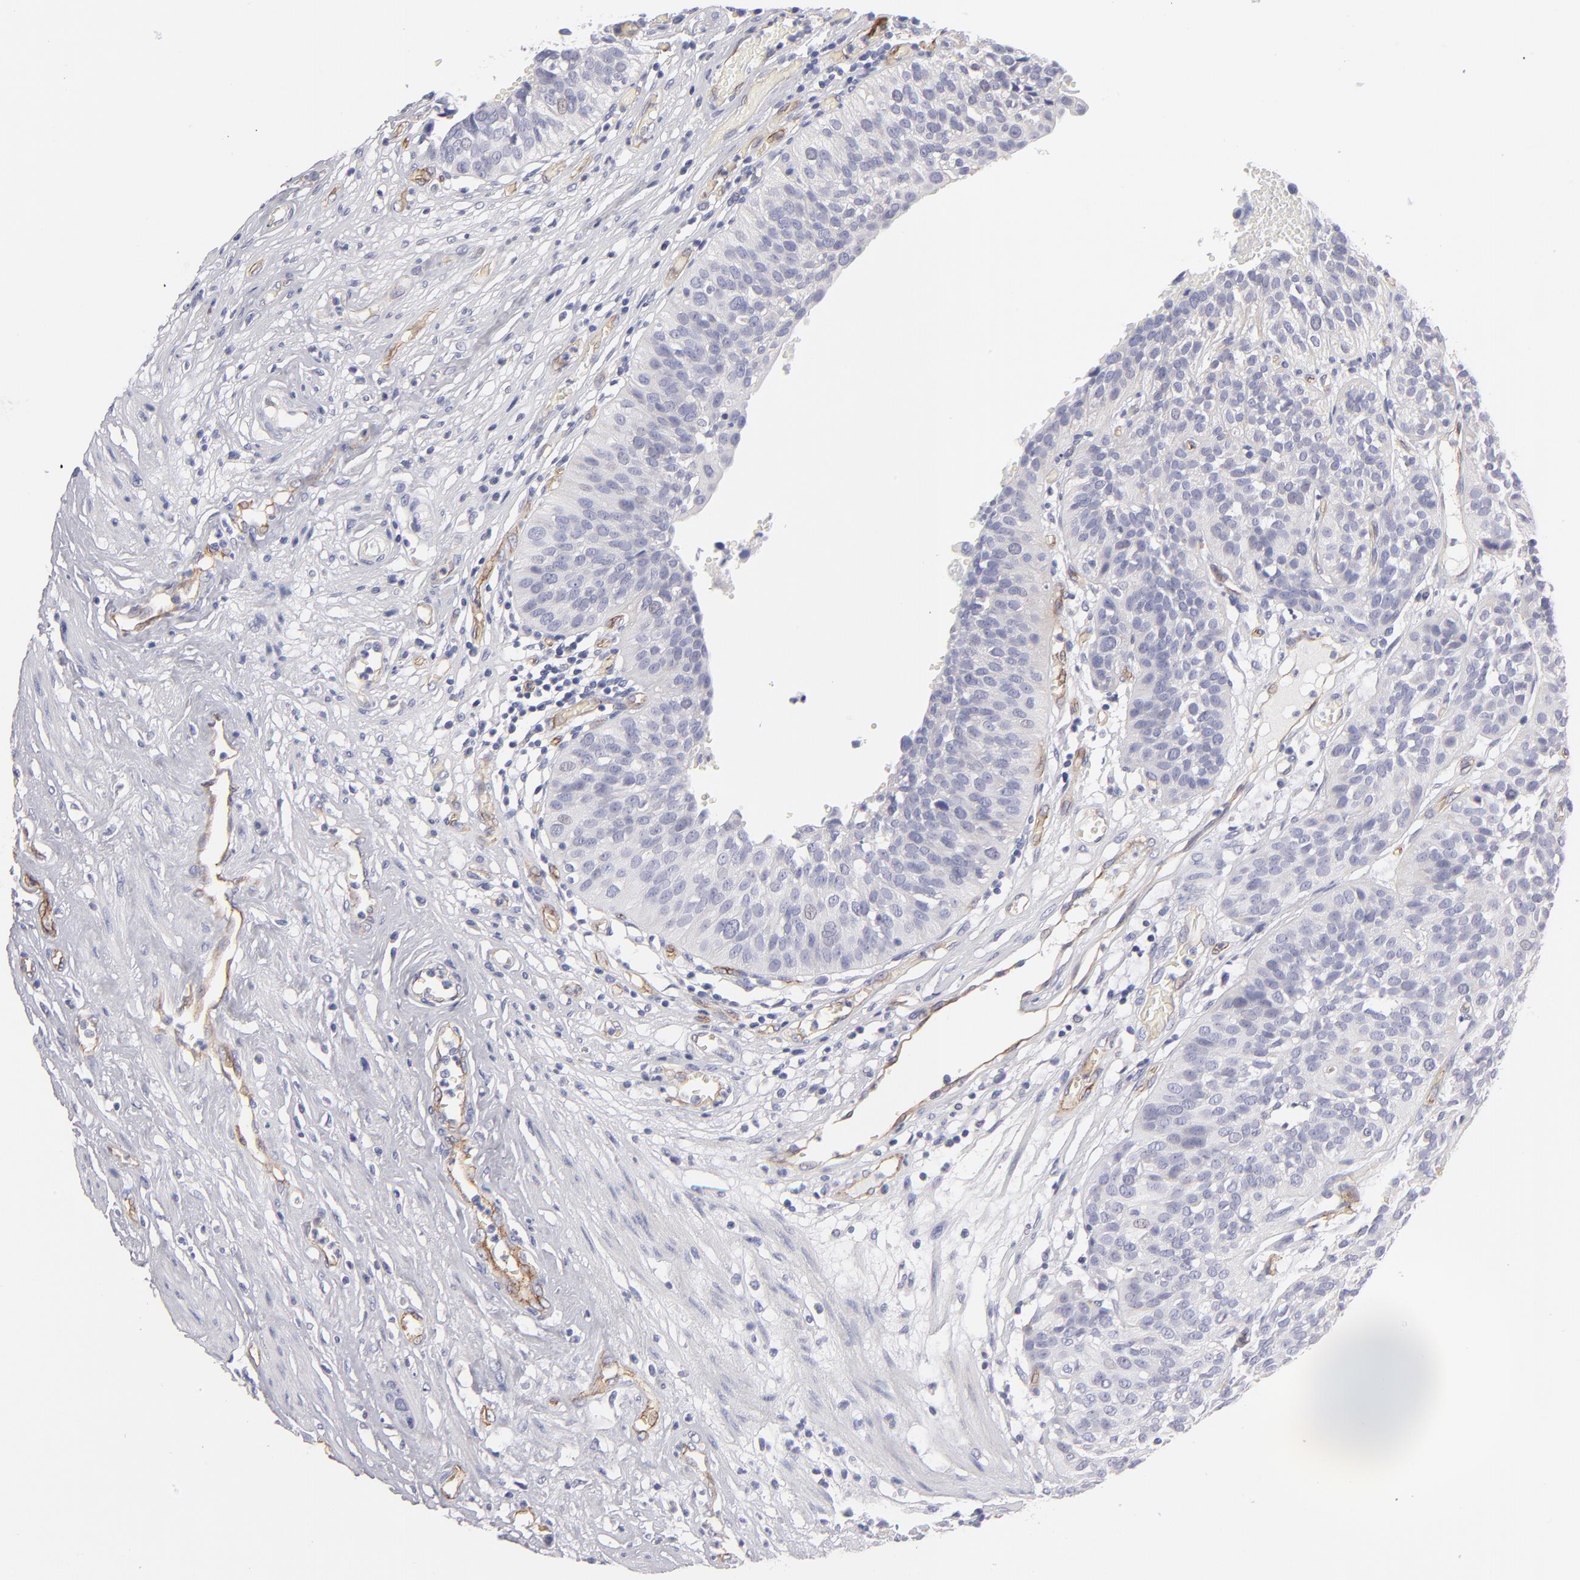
{"staining": {"intensity": "negative", "quantity": "none", "location": "none"}, "tissue": "urothelial cancer", "cell_type": "Tumor cells", "image_type": "cancer", "snomed": [{"axis": "morphology", "description": "Urothelial carcinoma, High grade"}, {"axis": "topography", "description": "Urinary bladder"}], "caption": "IHC of human high-grade urothelial carcinoma shows no staining in tumor cells.", "gene": "PLVAP", "patient": {"sex": "male", "age": 56}}